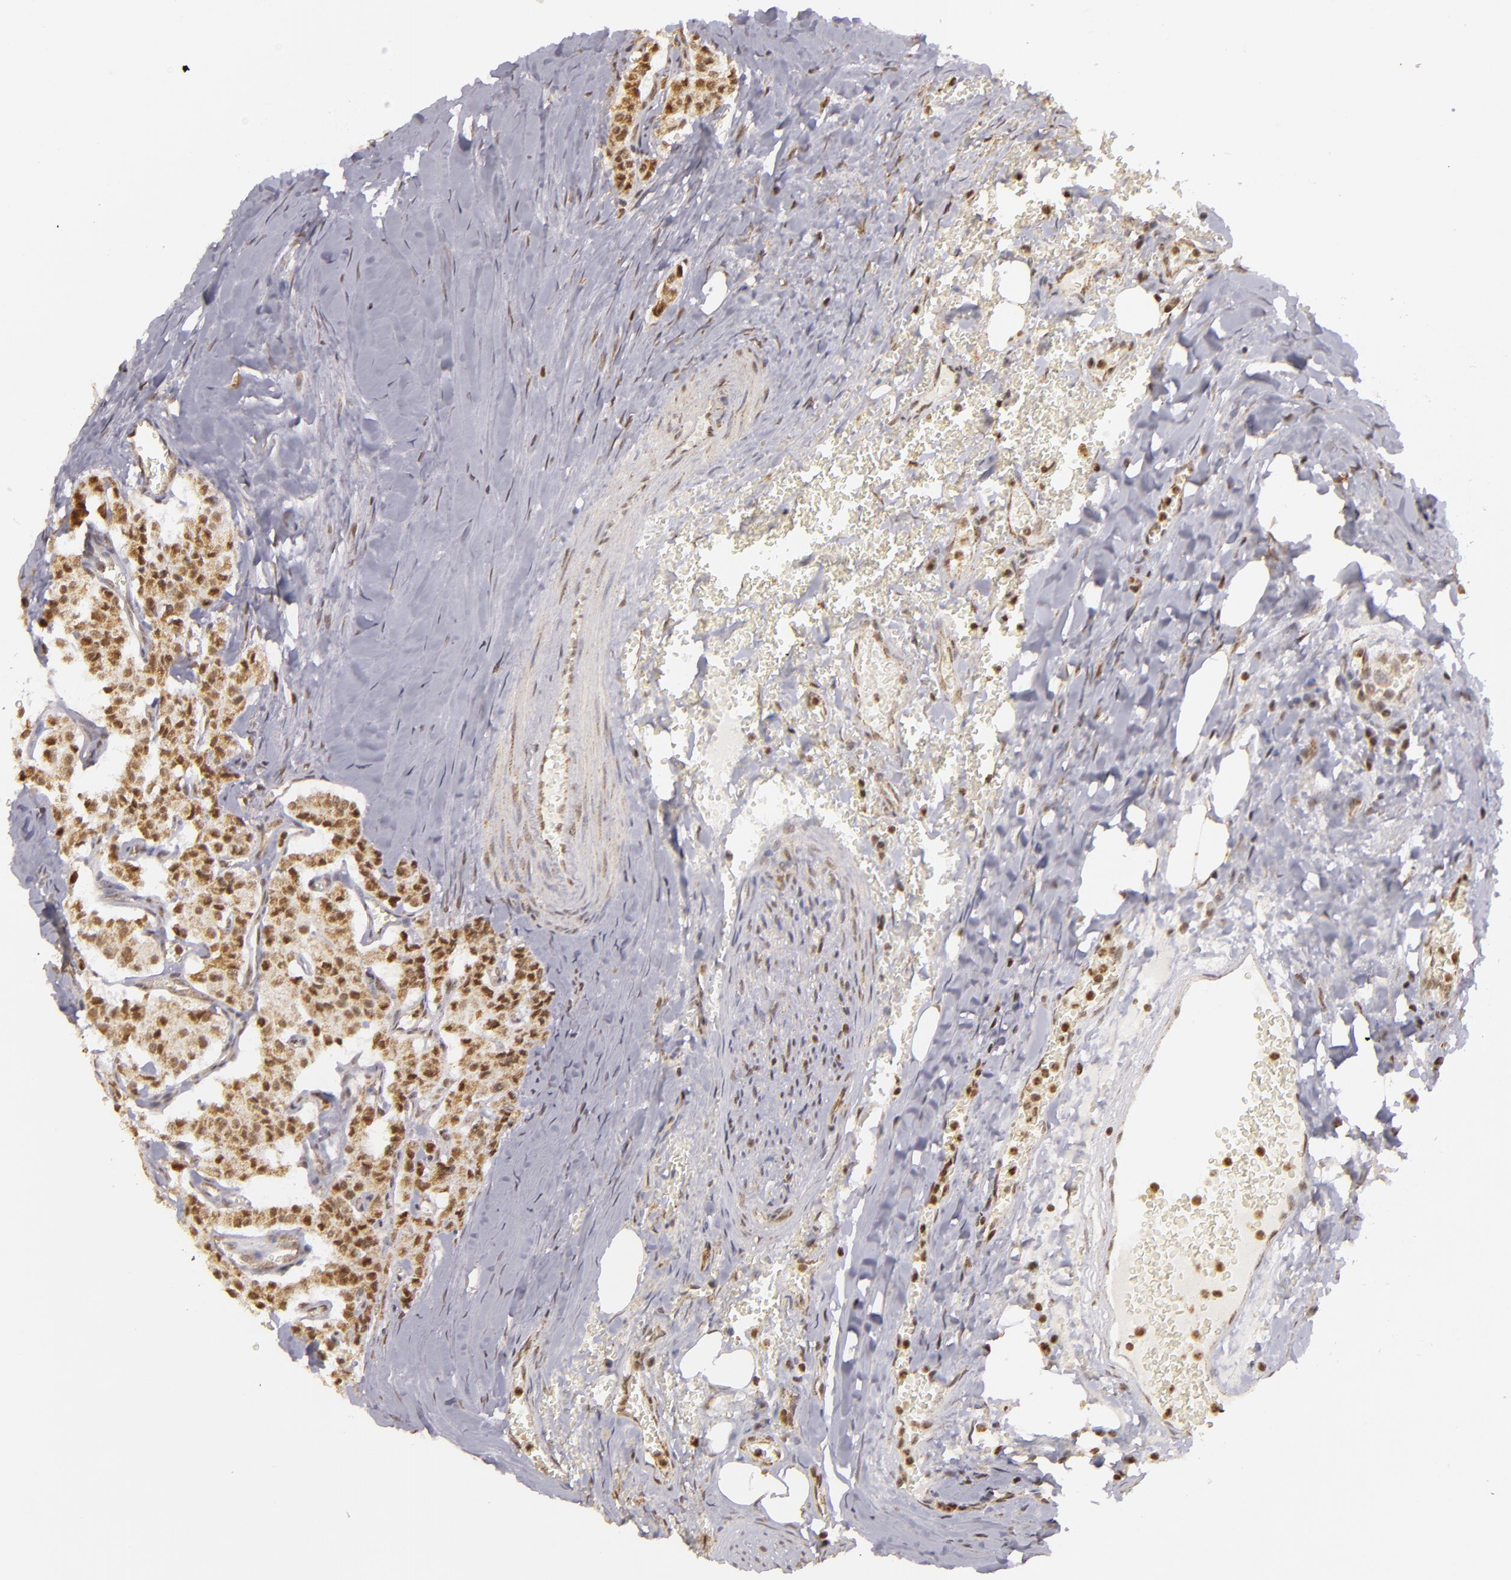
{"staining": {"intensity": "moderate", "quantity": ">75%", "location": "cytoplasmic/membranous,nuclear"}, "tissue": "carcinoid", "cell_type": "Tumor cells", "image_type": "cancer", "snomed": [{"axis": "morphology", "description": "Carcinoid, malignant, NOS"}, {"axis": "topography", "description": "Bronchus"}], "caption": "Malignant carcinoid tissue shows moderate cytoplasmic/membranous and nuclear expression in about >75% of tumor cells (brown staining indicates protein expression, while blue staining denotes nuclei).", "gene": "MXD1", "patient": {"sex": "male", "age": 55}}